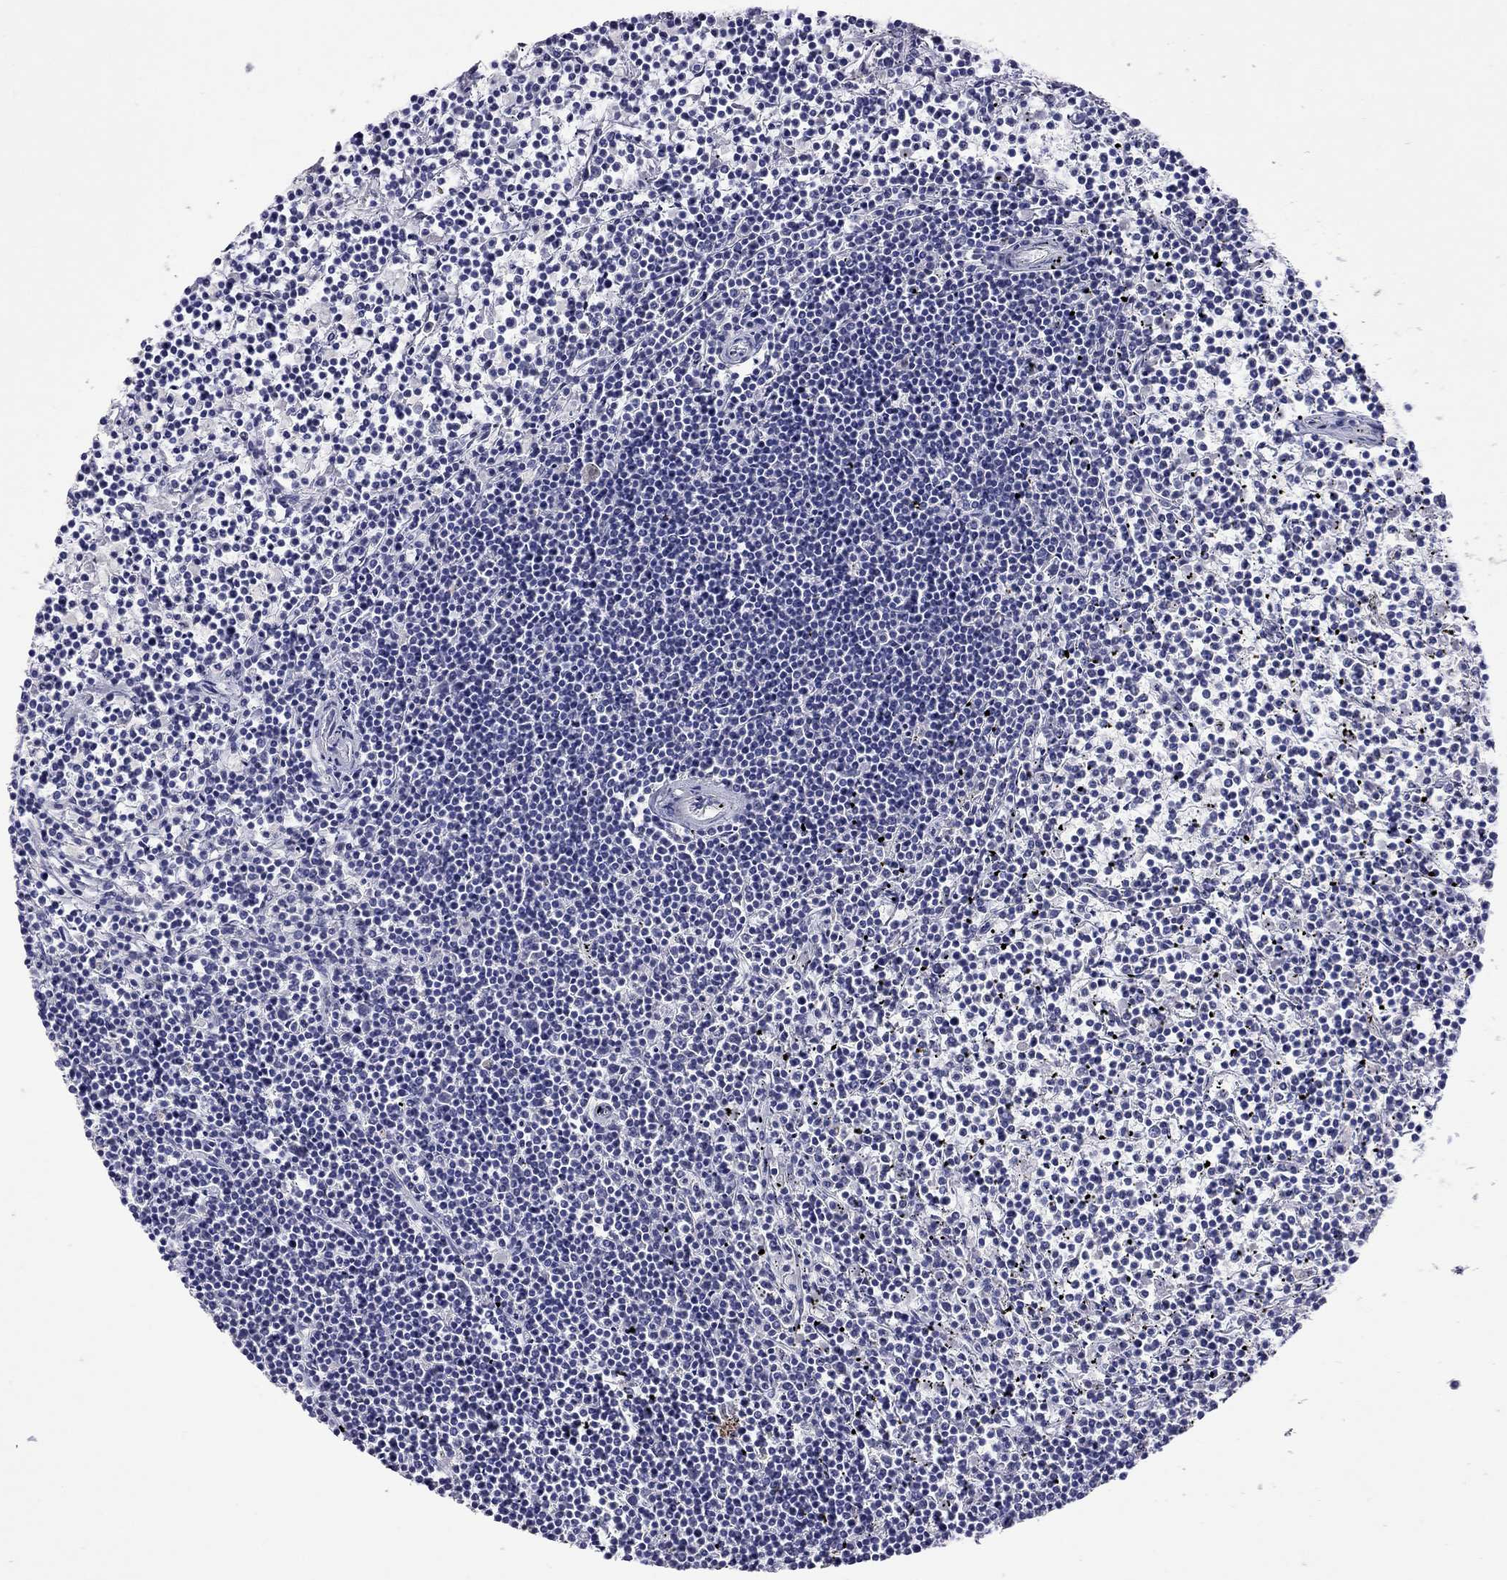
{"staining": {"intensity": "negative", "quantity": "none", "location": "none"}, "tissue": "lymphoma", "cell_type": "Tumor cells", "image_type": "cancer", "snomed": [{"axis": "morphology", "description": "Malignant lymphoma, non-Hodgkin's type, Low grade"}, {"axis": "topography", "description": "Spleen"}], "caption": "A high-resolution image shows immunohistochemistry staining of lymphoma, which displays no significant positivity in tumor cells. (Brightfield microscopy of DAB (3,3'-diaminobenzidine) immunohistochemistry (IHC) at high magnification).", "gene": "SLAMF1", "patient": {"sex": "female", "age": 19}}